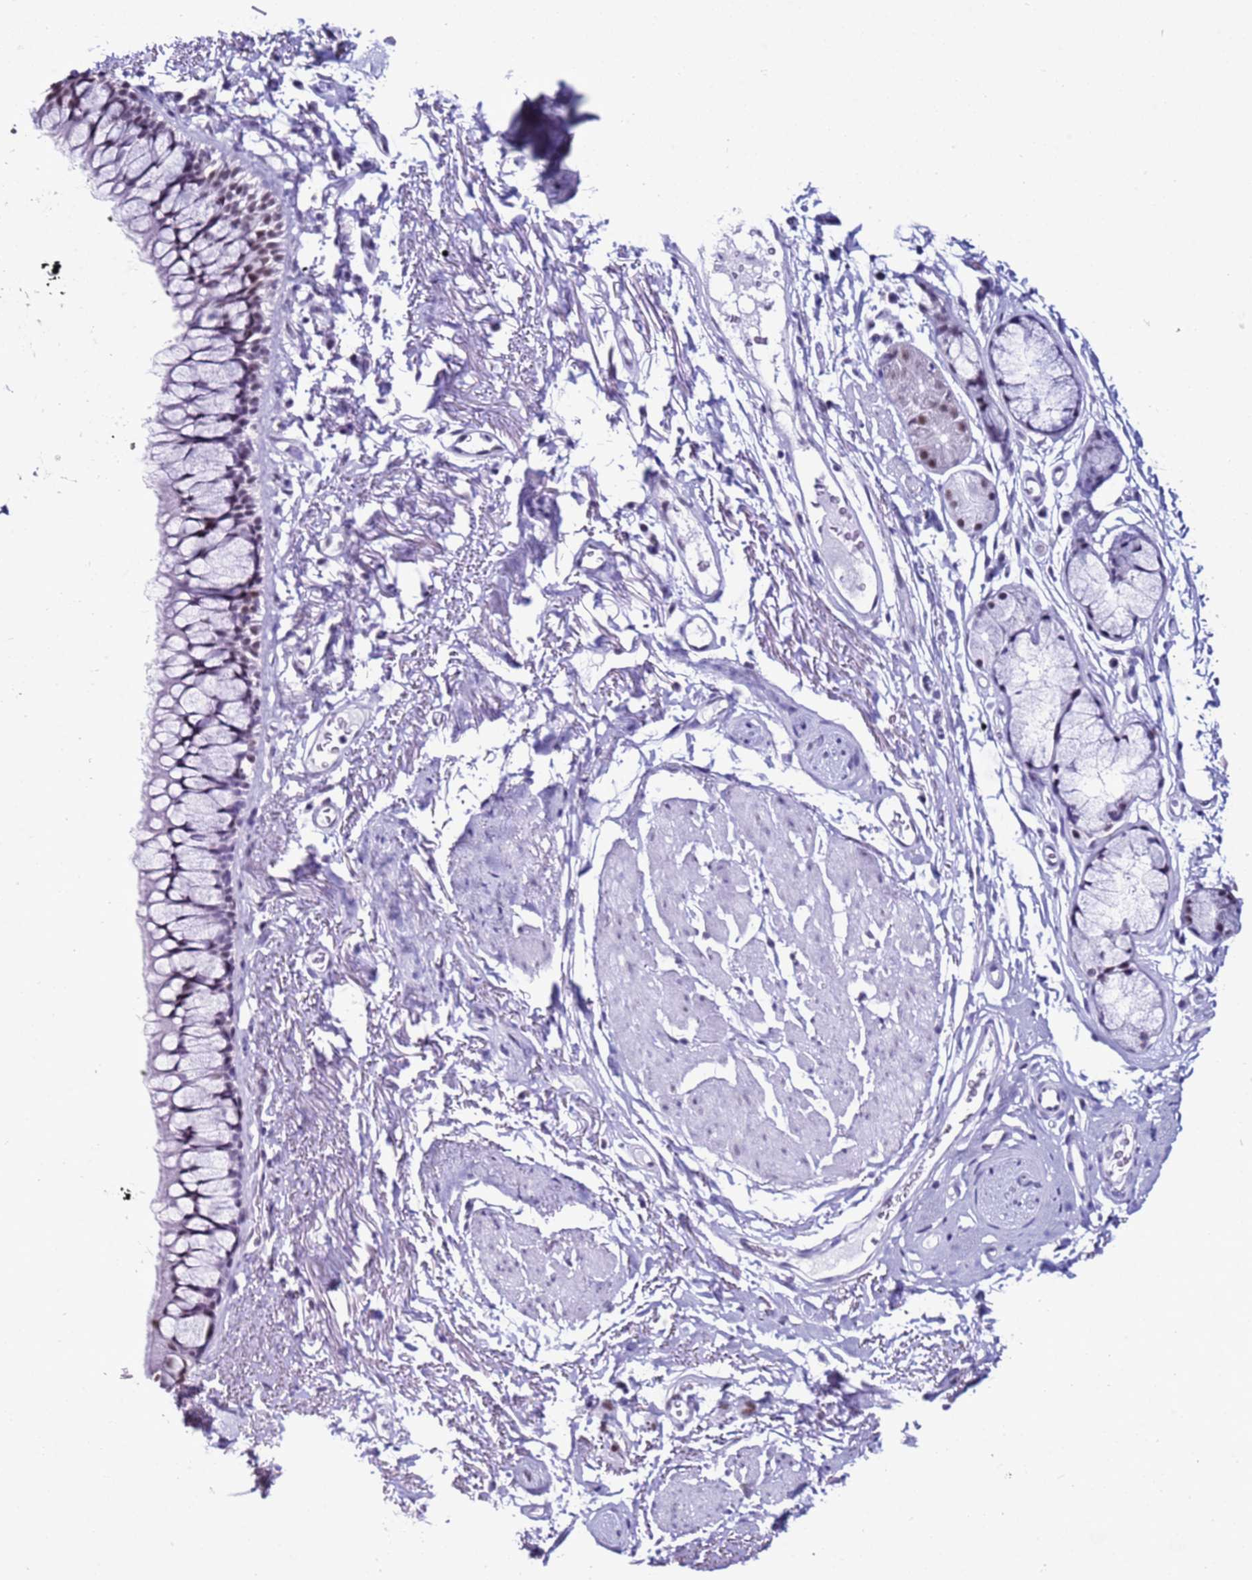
{"staining": {"intensity": "weak", "quantity": "<25%", "location": "nuclear"}, "tissue": "bronchus", "cell_type": "Respiratory epithelial cells", "image_type": "normal", "snomed": [{"axis": "morphology", "description": "Normal tissue, NOS"}, {"axis": "topography", "description": "Cartilage tissue"}, {"axis": "topography", "description": "Bronchus"}], "caption": "Immunohistochemistry (IHC) micrograph of normal bronchus stained for a protein (brown), which reveals no staining in respiratory epithelial cells.", "gene": "DHX15", "patient": {"sex": "female", "age": 73}}